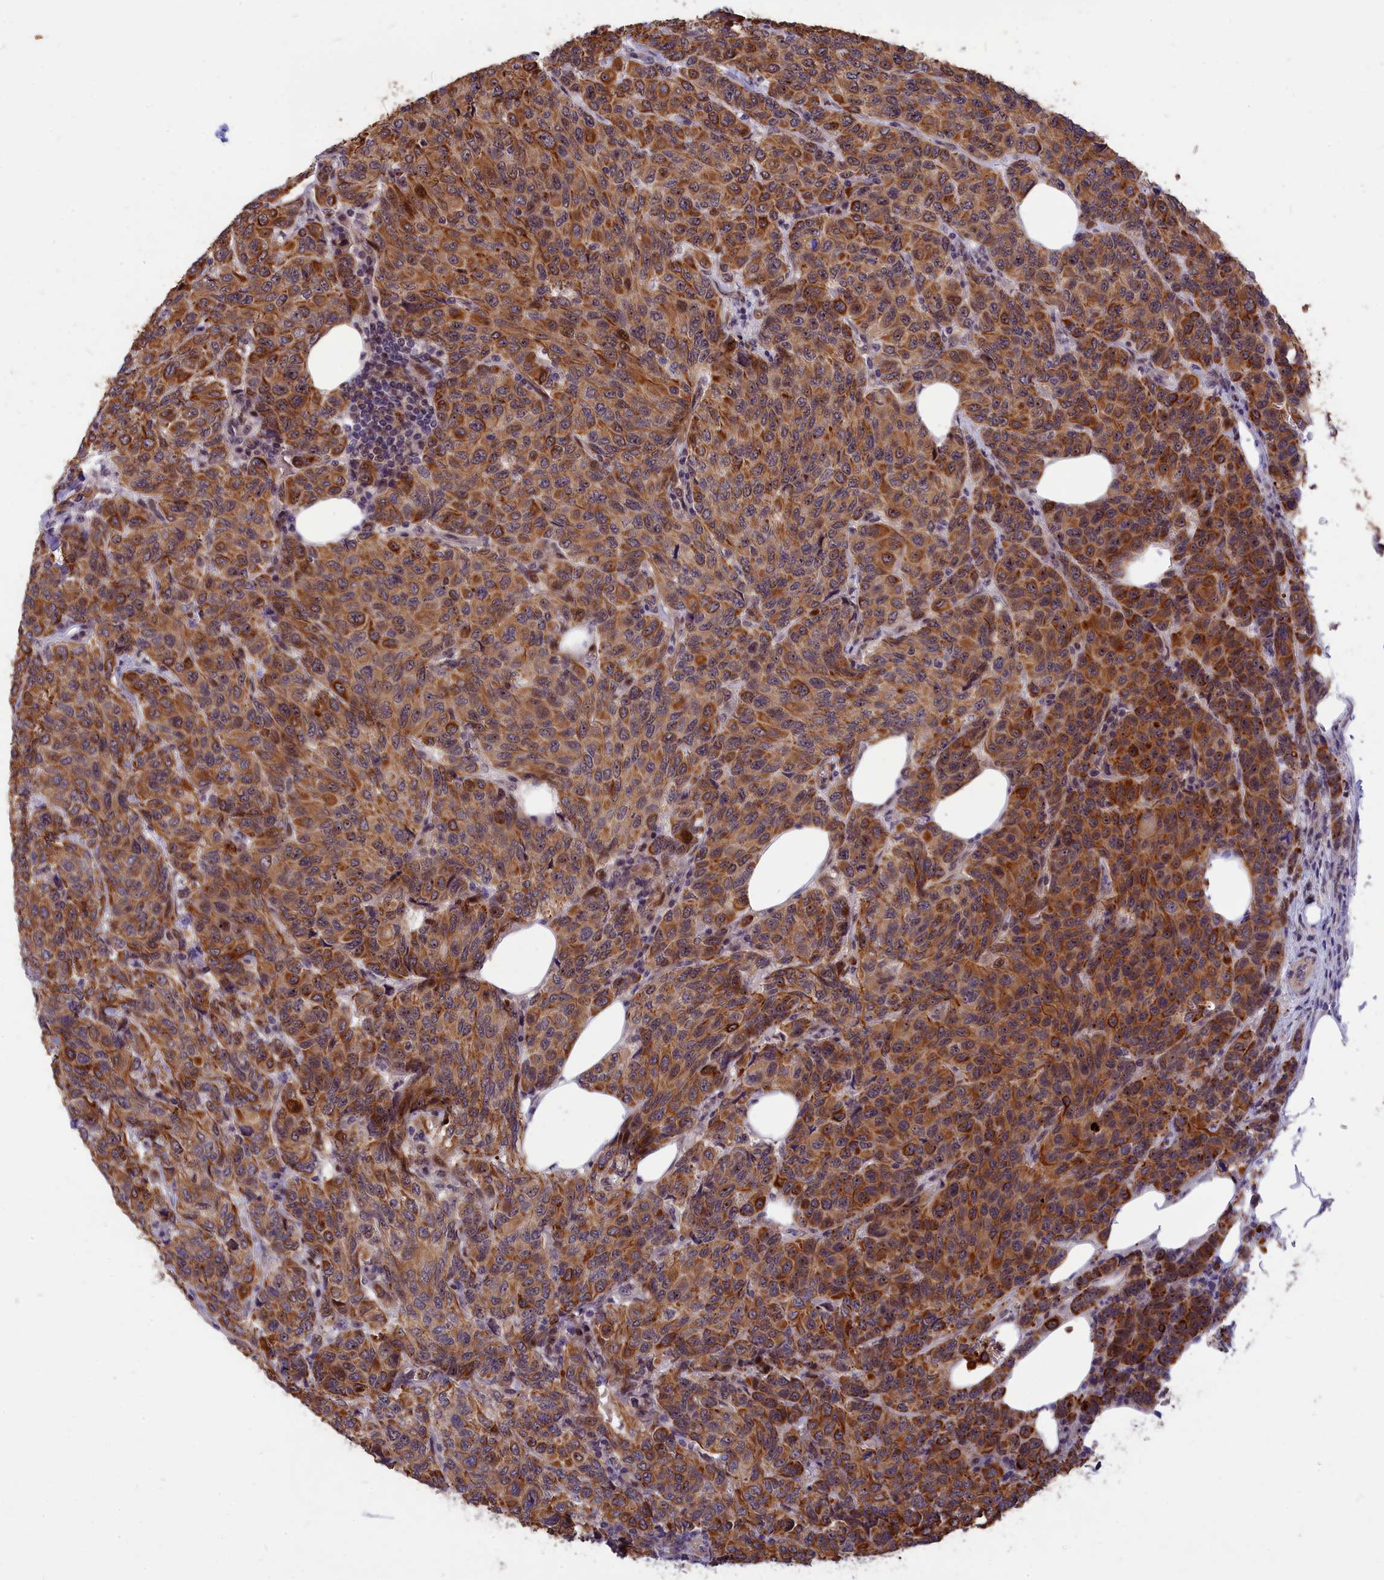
{"staining": {"intensity": "strong", "quantity": ">75%", "location": "cytoplasmic/membranous"}, "tissue": "breast cancer", "cell_type": "Tumor cells", "image_type": "cancer", "snomed": [{"axis": "morphology", "description": "Duct carcinoma"}, {"axis": "topography", "description": "Breast"}], "caption": "High-power microscopy captured an immunohistochemistry (IHC) histopathology image of breast cancer (intraductal carcinoma), revealing strong cytoplasmic/membranous staining in about >75% of tumor cells. The protein of interest is stained brown, and the nuclei are stained in blue (DAB IHC with brightfield microscopy, high magnification).", "gene": "ANKRD34B", "patient": {"sex": "female", "age": 55}}